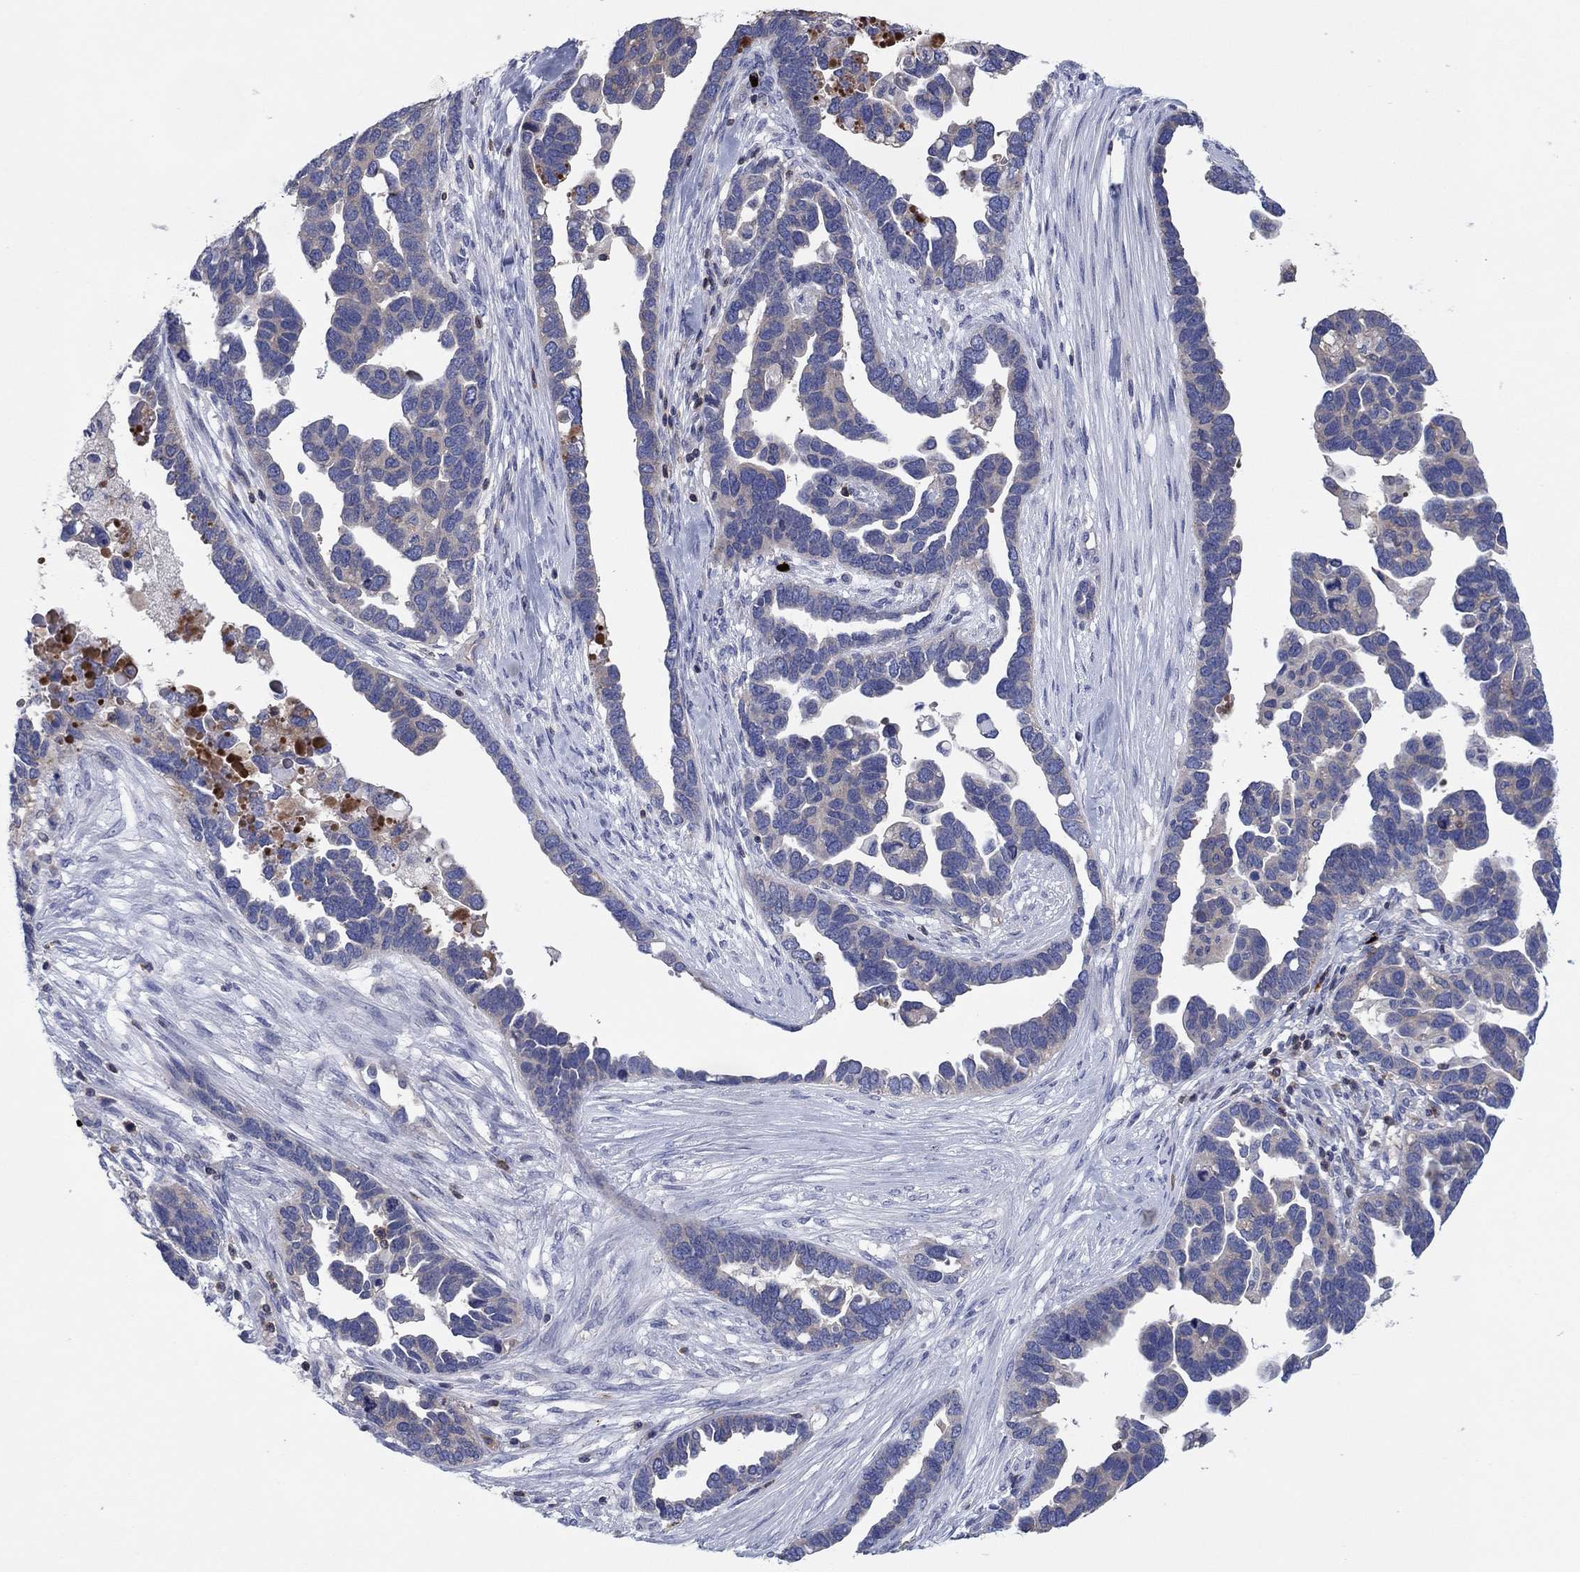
{"staining": {"intensity": "negative", "quantity": "none", "location": "none"}, "tissue": "ovarian cancer", "cell_type": "Tumor cells", "image_type": "cancer", "snomed": [{"axis": "morphology", "description": "Cystadenocarcinoma, serous, NOS"}, {"axis": "topography", "description": "Ovary"}], "caption": "The IHC image has no significant positivity in tumor cells of ovarian cancer tissue.", "gene": "PVR", "patient": {"sex": "female", "age": 54}}